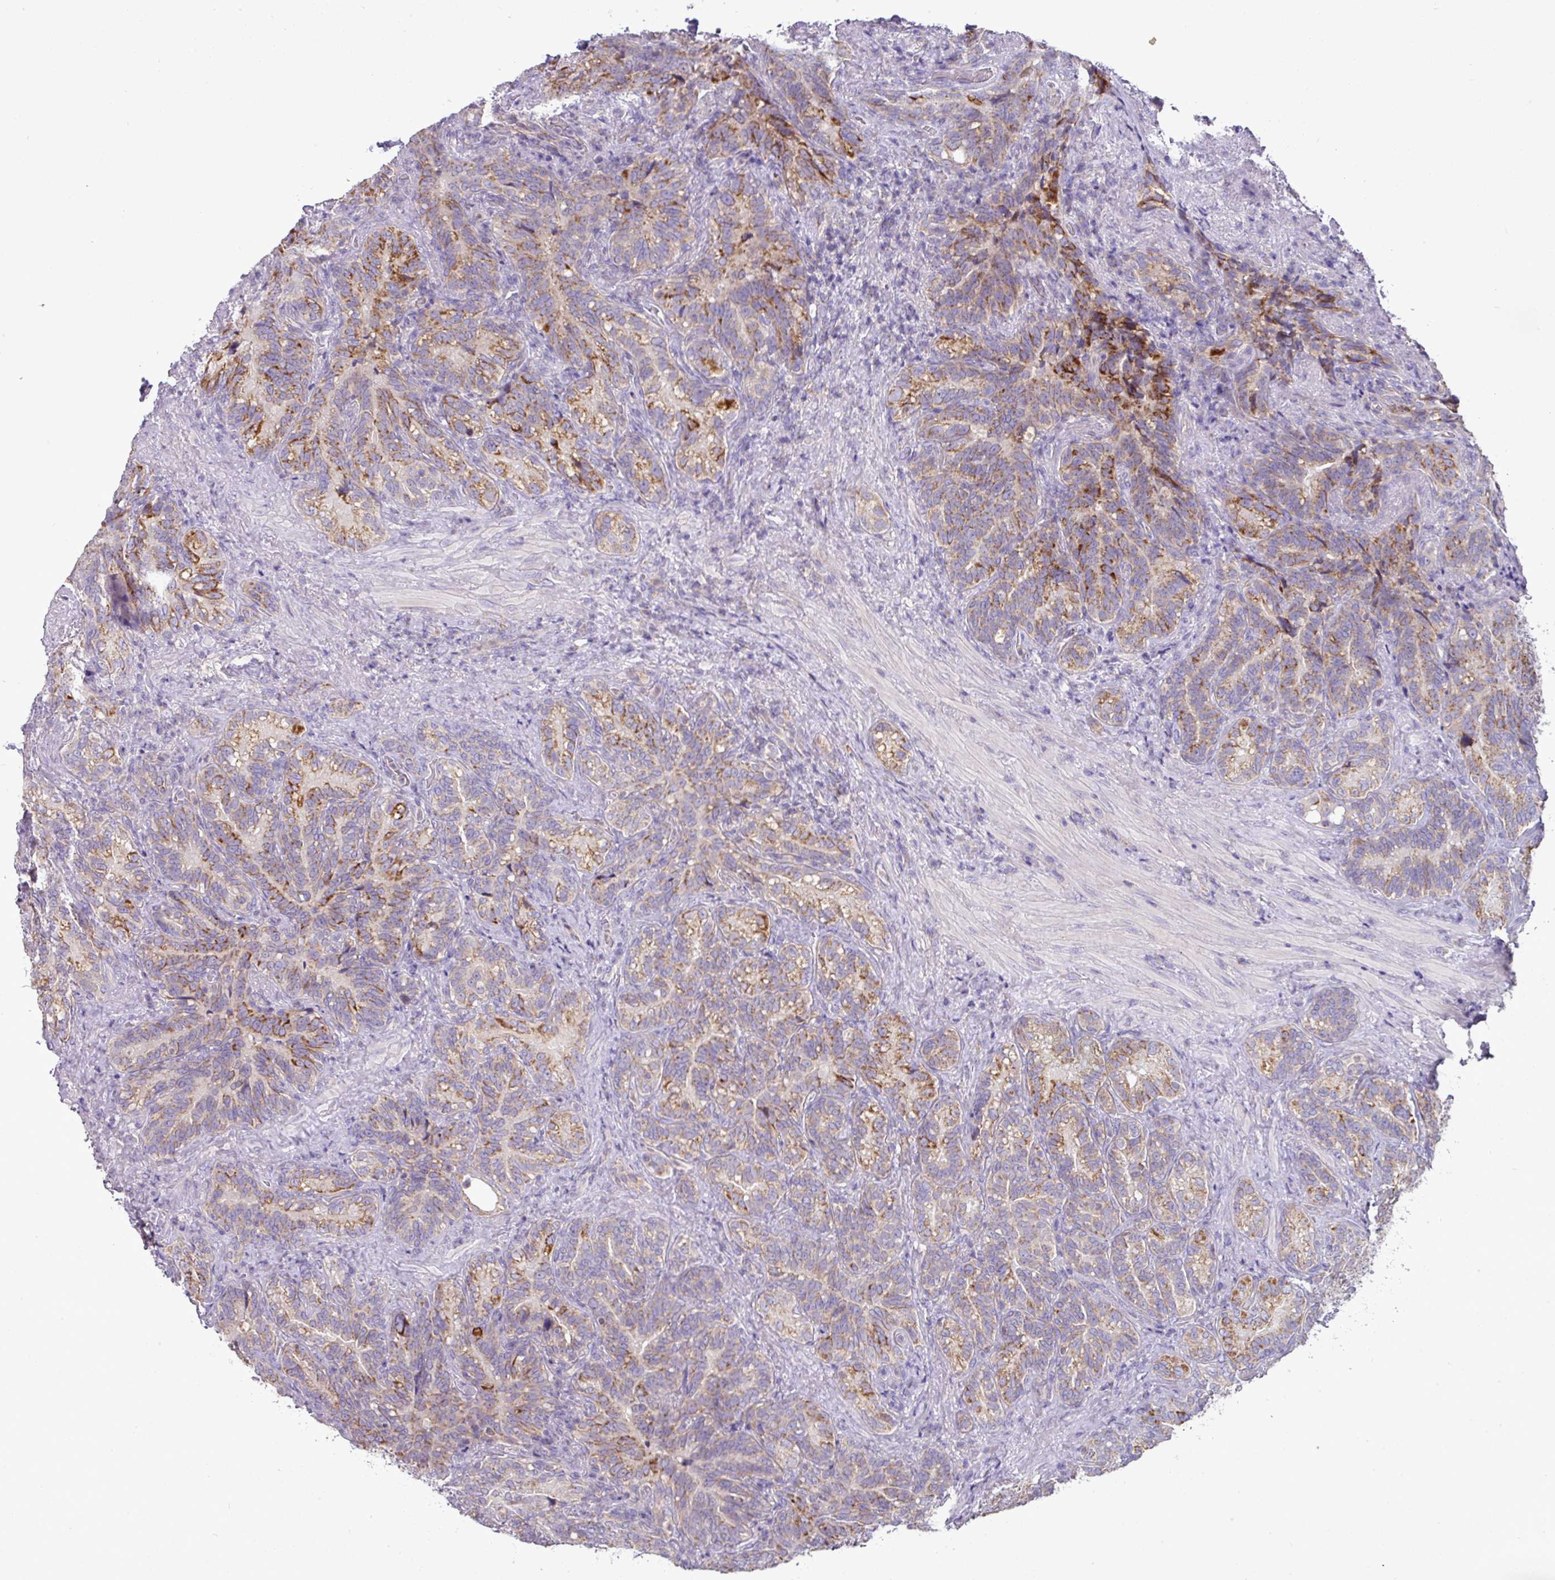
{"staining": {"intensity": "moderate", "quantity": "25%-75%", "location": "cytoplasmic/membranous"}, "tissue": "seminal vesicle", "cell_type": "Glandular cells", "image_type": "normal", "snomed": [{"axis": "morphology", "description": "Normal tissue, NOS"}, {"axis": "topography", "description": "Seminal veicle"}], "caption": "Protein expression analysis of normal human seminal vesicle reveals moderate cytoplasmic/membranous expression in approximately 25%-75% of glandular cells.", "gene": "TRAPPC1", "patient": {"sex": "male", "age": 68}}